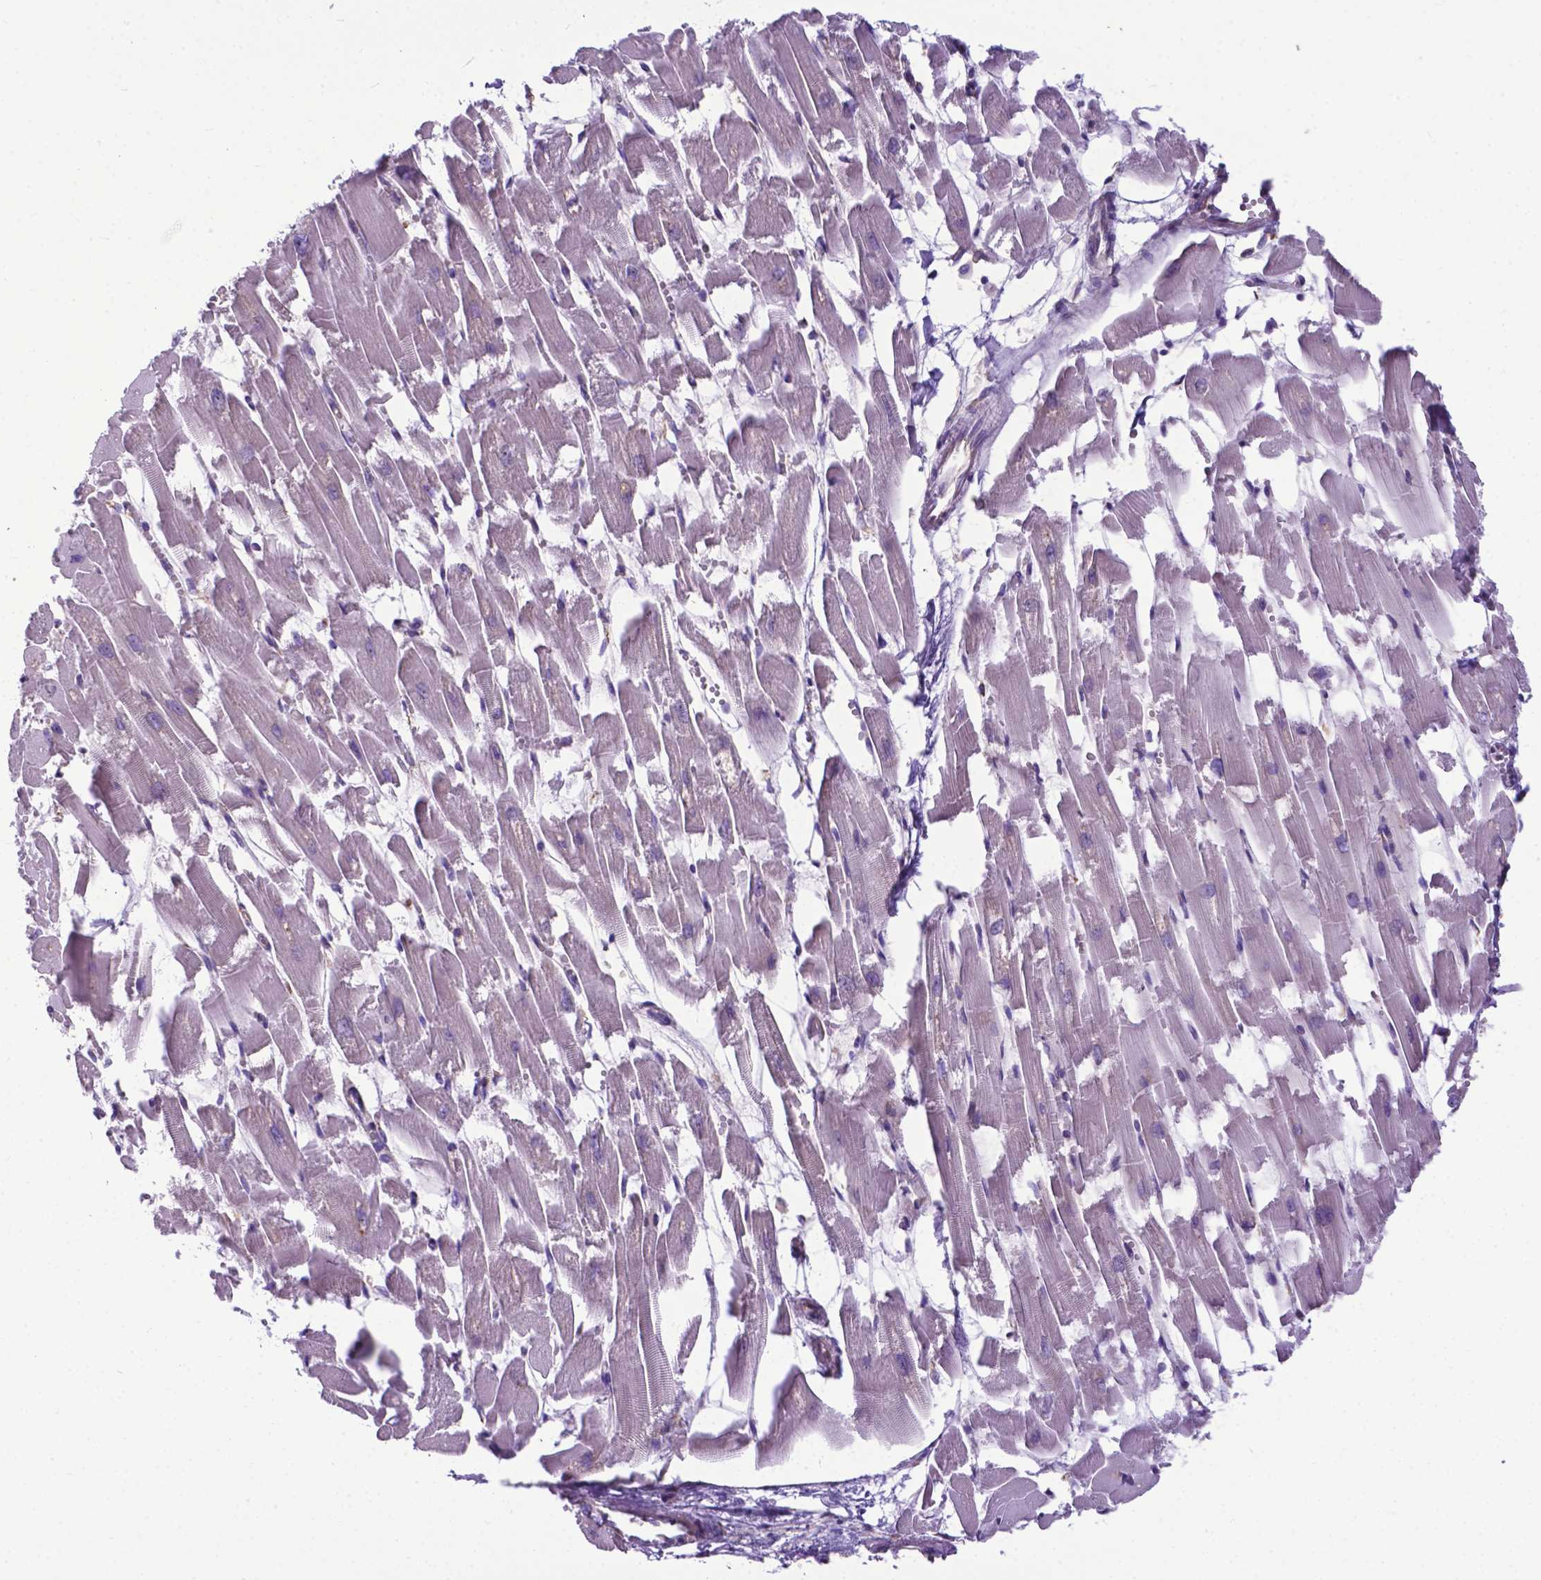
{"staining": {"intensity": "negative", "quantity": "none", "location": "none"}, "tissue": "heart muscle", "cell_type": "Cardiomyocytes", "image_type": "normal", "snomed": [{"axis": "morphology", "description": "Normal tissue, NOS"}, {"axis": "topography", "description": "Heart"}], "caption": "Cardiomyocytes are negative for protein expression in normal human heart muscle.", "gene": "RPL6", "patient": {"sex": "female", "age": 52}}